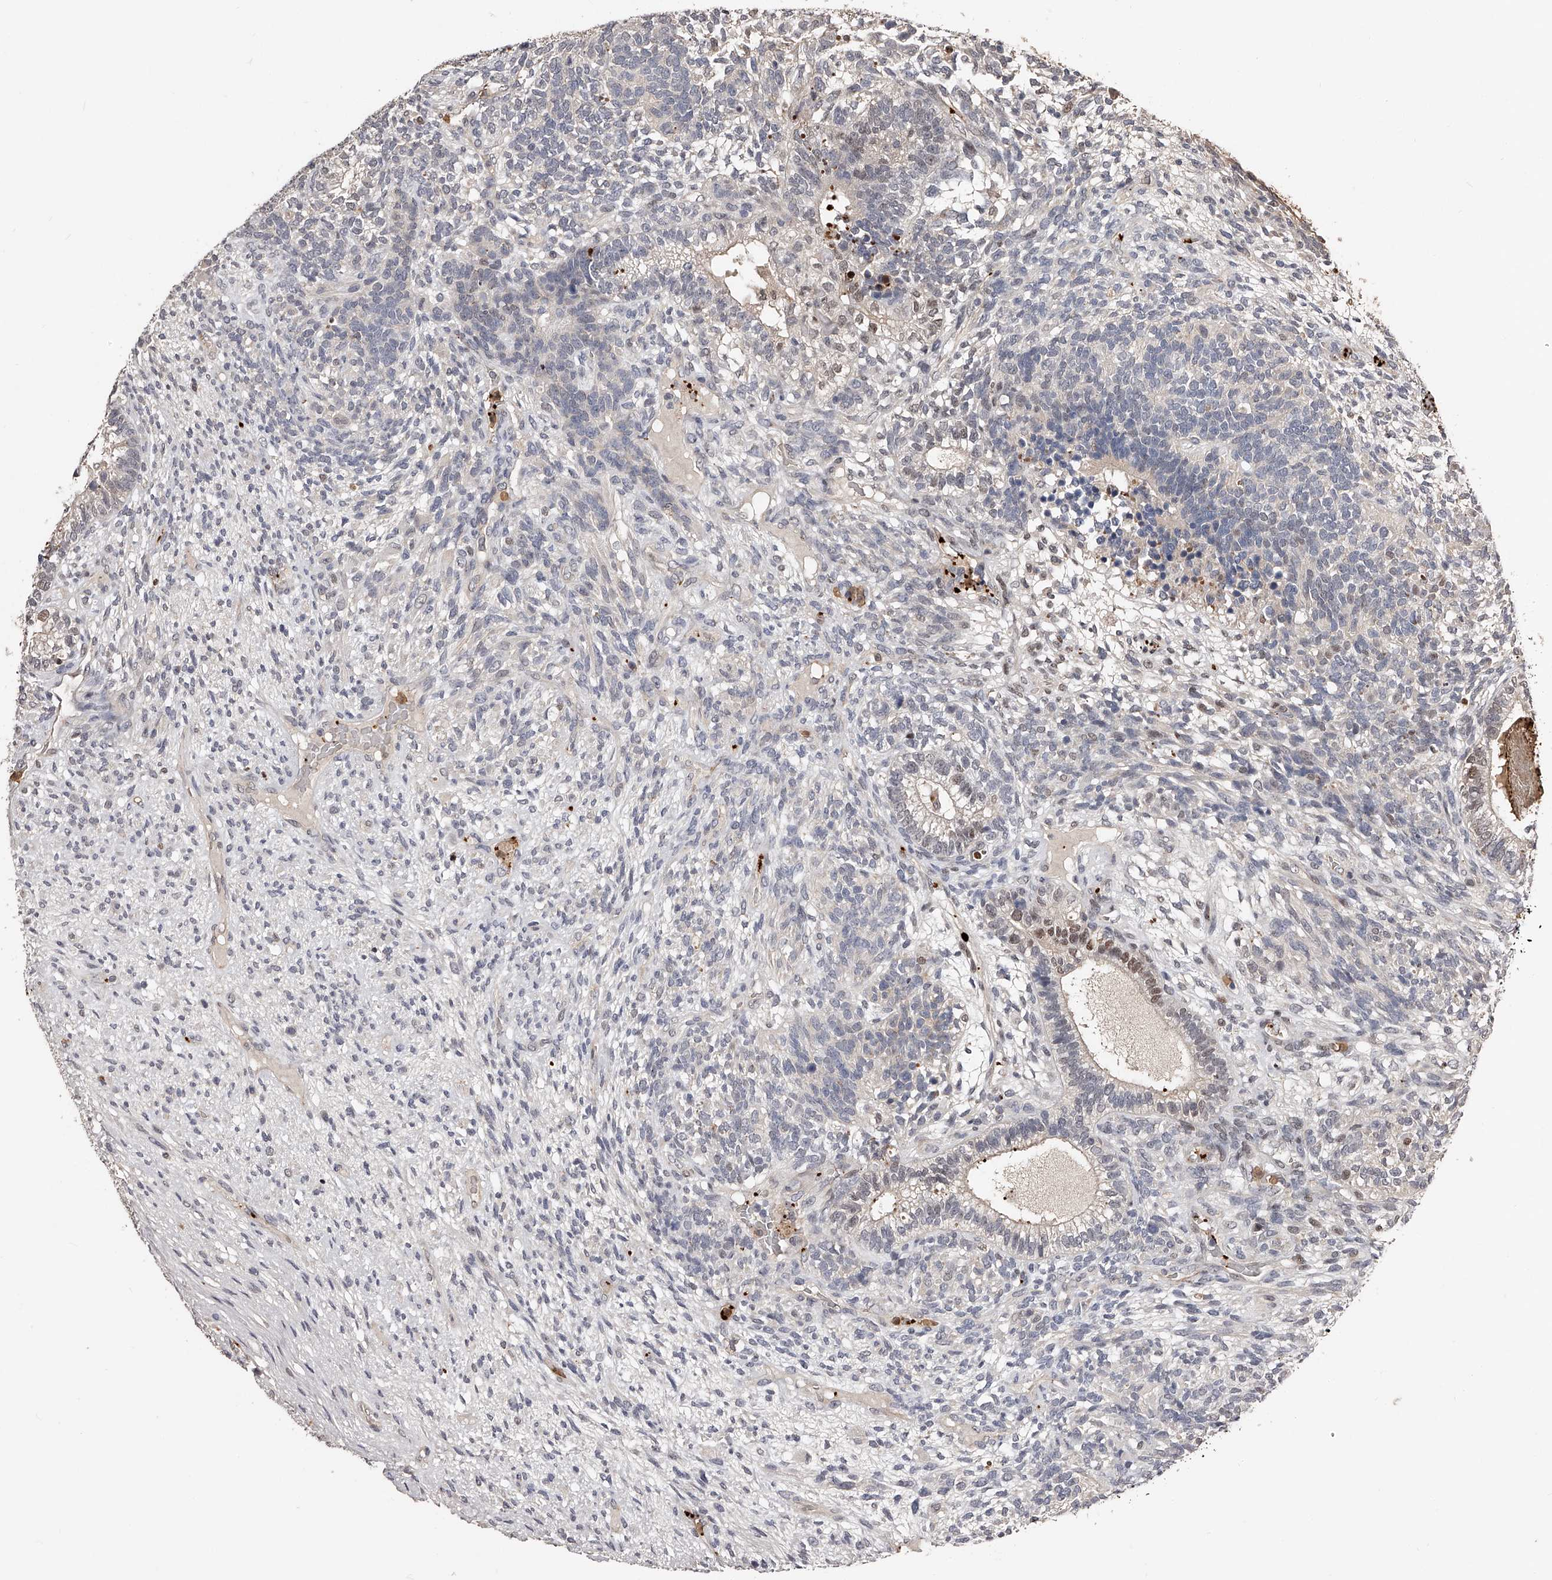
{"staining": {"intensity": "moderate", "quantity": "<25%", "location": "nuclear"}, "tissue": "testis cancer", "cell_type": "Tumor cells", "image_type": "cancer", "snomed": [{"axis": "morphology", "description": "Seminoma, NOS"}, {"axis": "morphology", "description": "Carcinoma, Embryonal, NOS"}, {"axis": "topography", "description": "Testis"}], "caption": "Protein staining displays moderate nuclear expression in about <25% of tumor cells in testis cancer (embryonal carcinoma). The protein is stained brown, and the nuclei are stained in blue (DAB IHC with brightfield microscopy, high magnification).", "gene": "URGCP", "patient": {"sex": "male", "age": 28}}